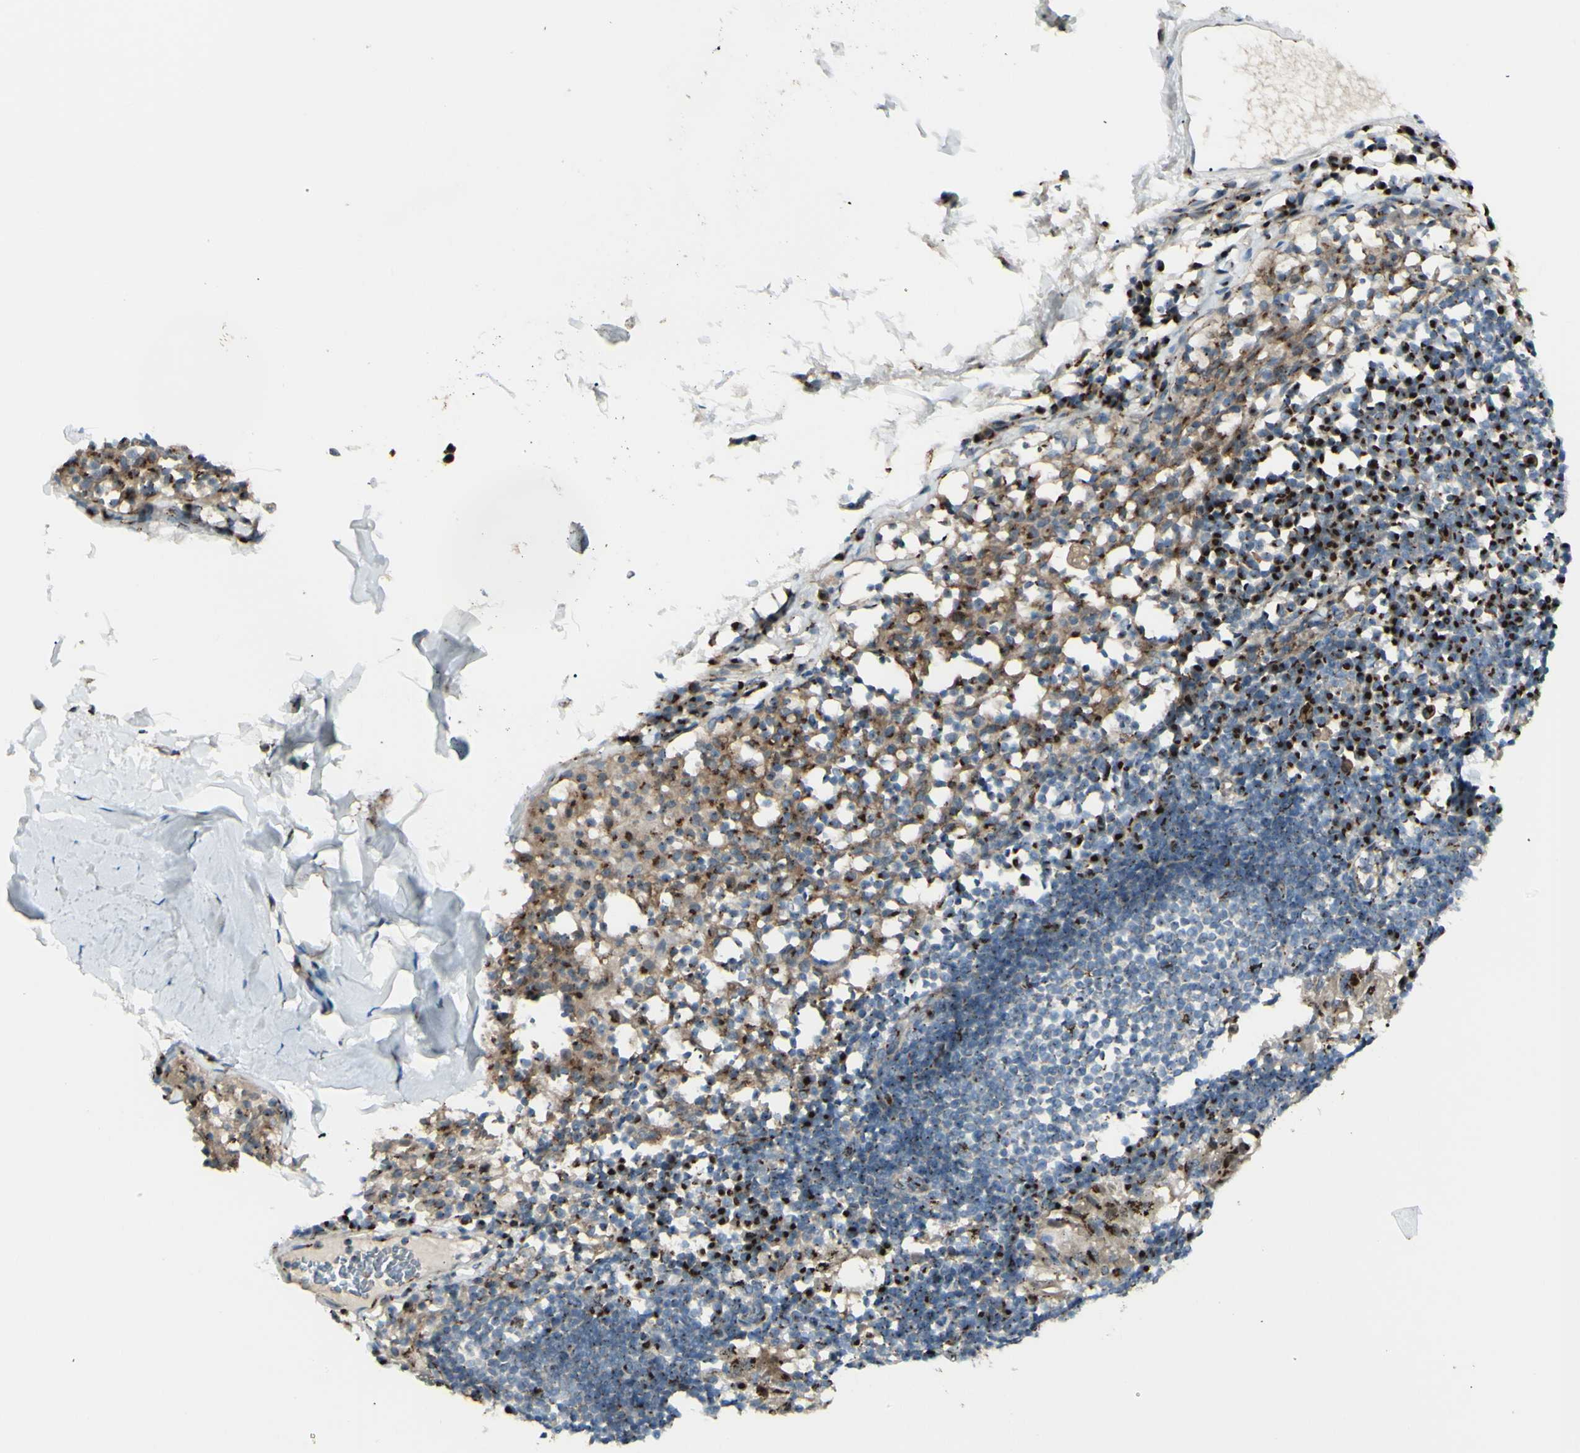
{"staining": {"intensity": "strong", "quantity": ">75%", "location": "cytoplasmic/membranous"}, "tissue": "adipose tissue", "cell_type": "Adipocytes", "image_type": "normal", "snomed": [{"axis": "morphology", "description": "Normal tissue, NOS"}, {"axis": "topography", "description": "Cartilage tissue"}, {"axis": "topography", "description": "Bronchus"}], "caption": "Brown immunohistochemical staining in benign adipose tissue demonstrates strong cytoplasmic/membranous staining in about >75% of adipocytes. The protein is shown in brown color, while the nuclei are stained blue.", "gene": "BPNT2", "patient": {"sex": "female", "age": 73}}